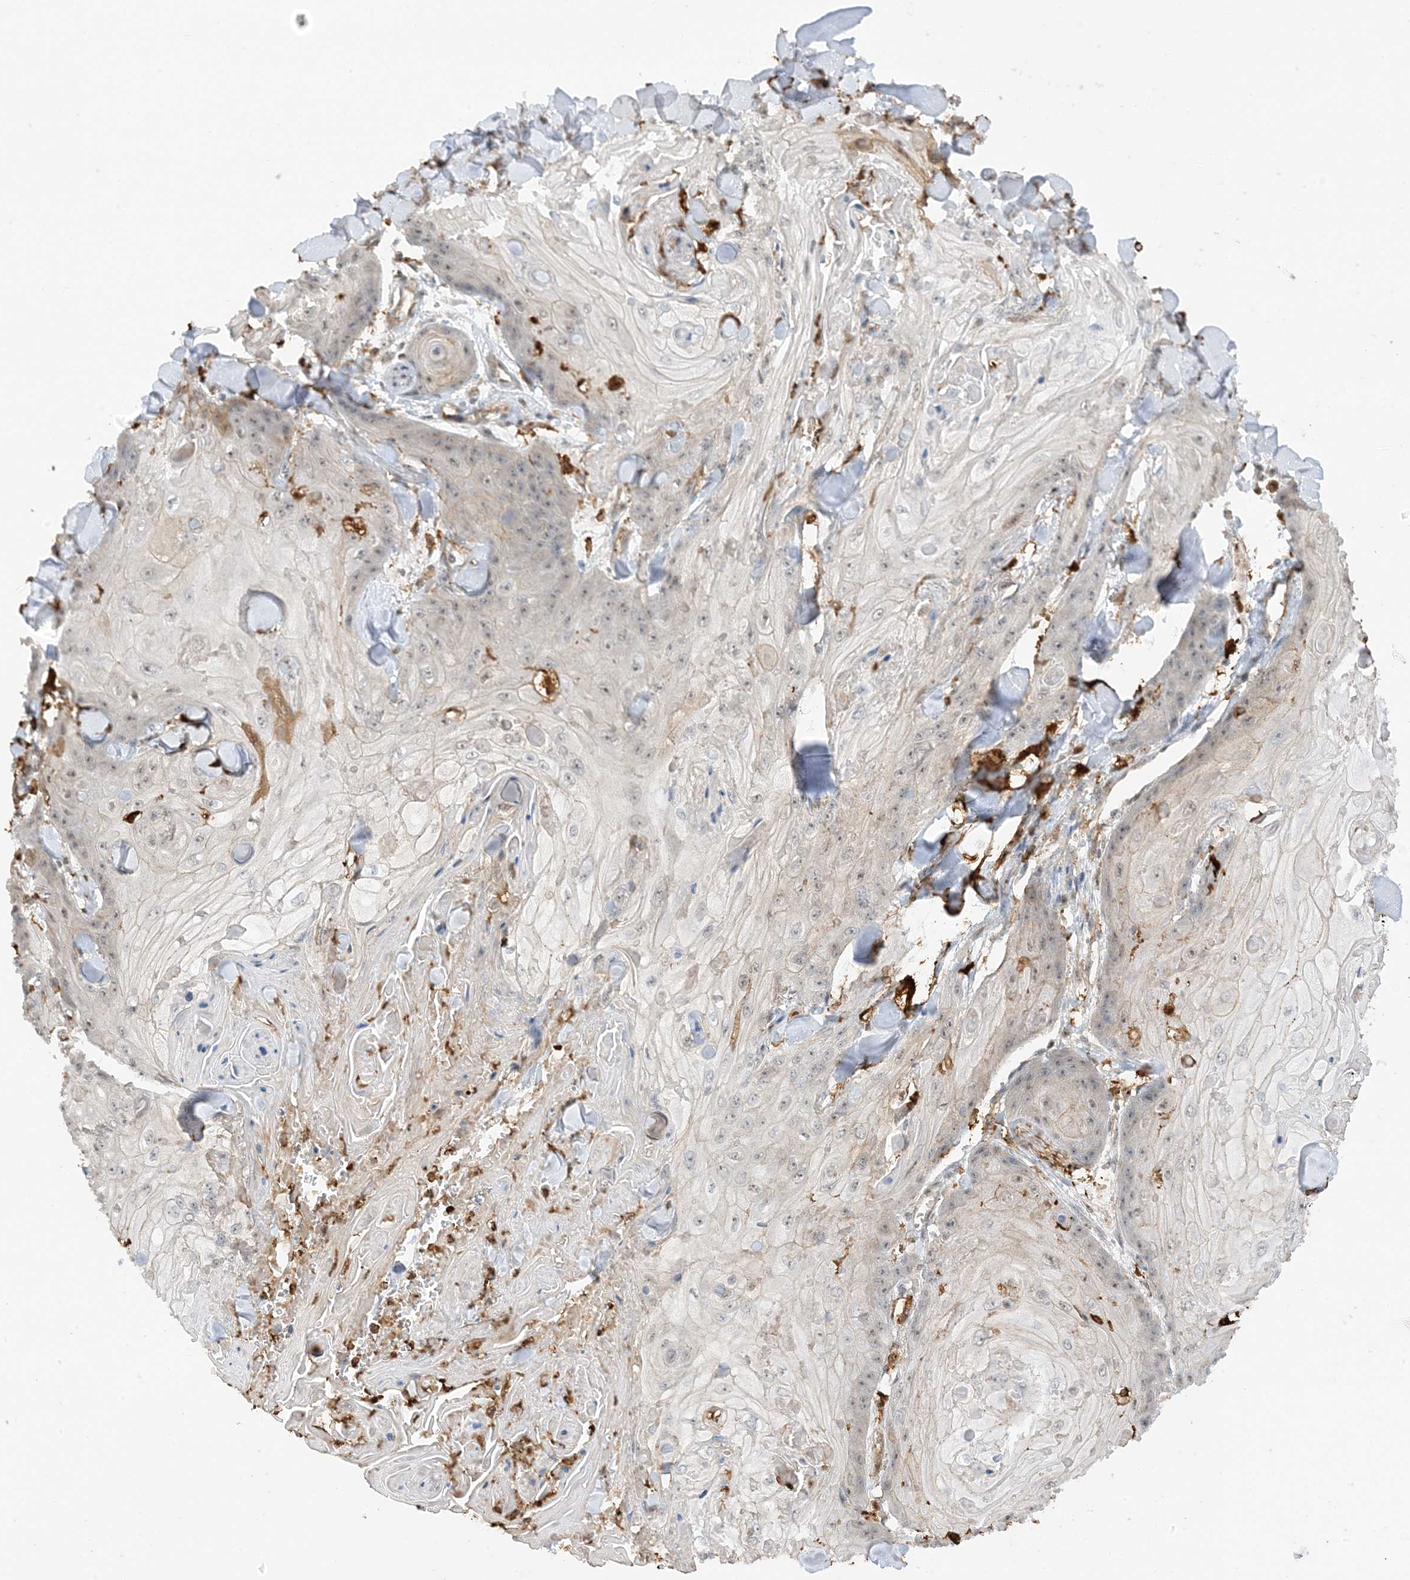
{"staining": {"intensity": "negative", "quantity": "none", "location": "none"}, "tissue": "skin cancer", "cell_type": "Tumor cells", "image_type": "cancer", "snomed": [{"axis": "morphology", "description": "Squamous cell carcinoma, NOS"}, {"axis": "topography", "description": "Skin"}], "caption": "Tumor cells show no significant protein staining in skin cancer. (Immunohistochemistry, brightfield microscopy, high magnification).", "gene": "PHACTR2", "patient": {"sex": "male", "age": 74}}